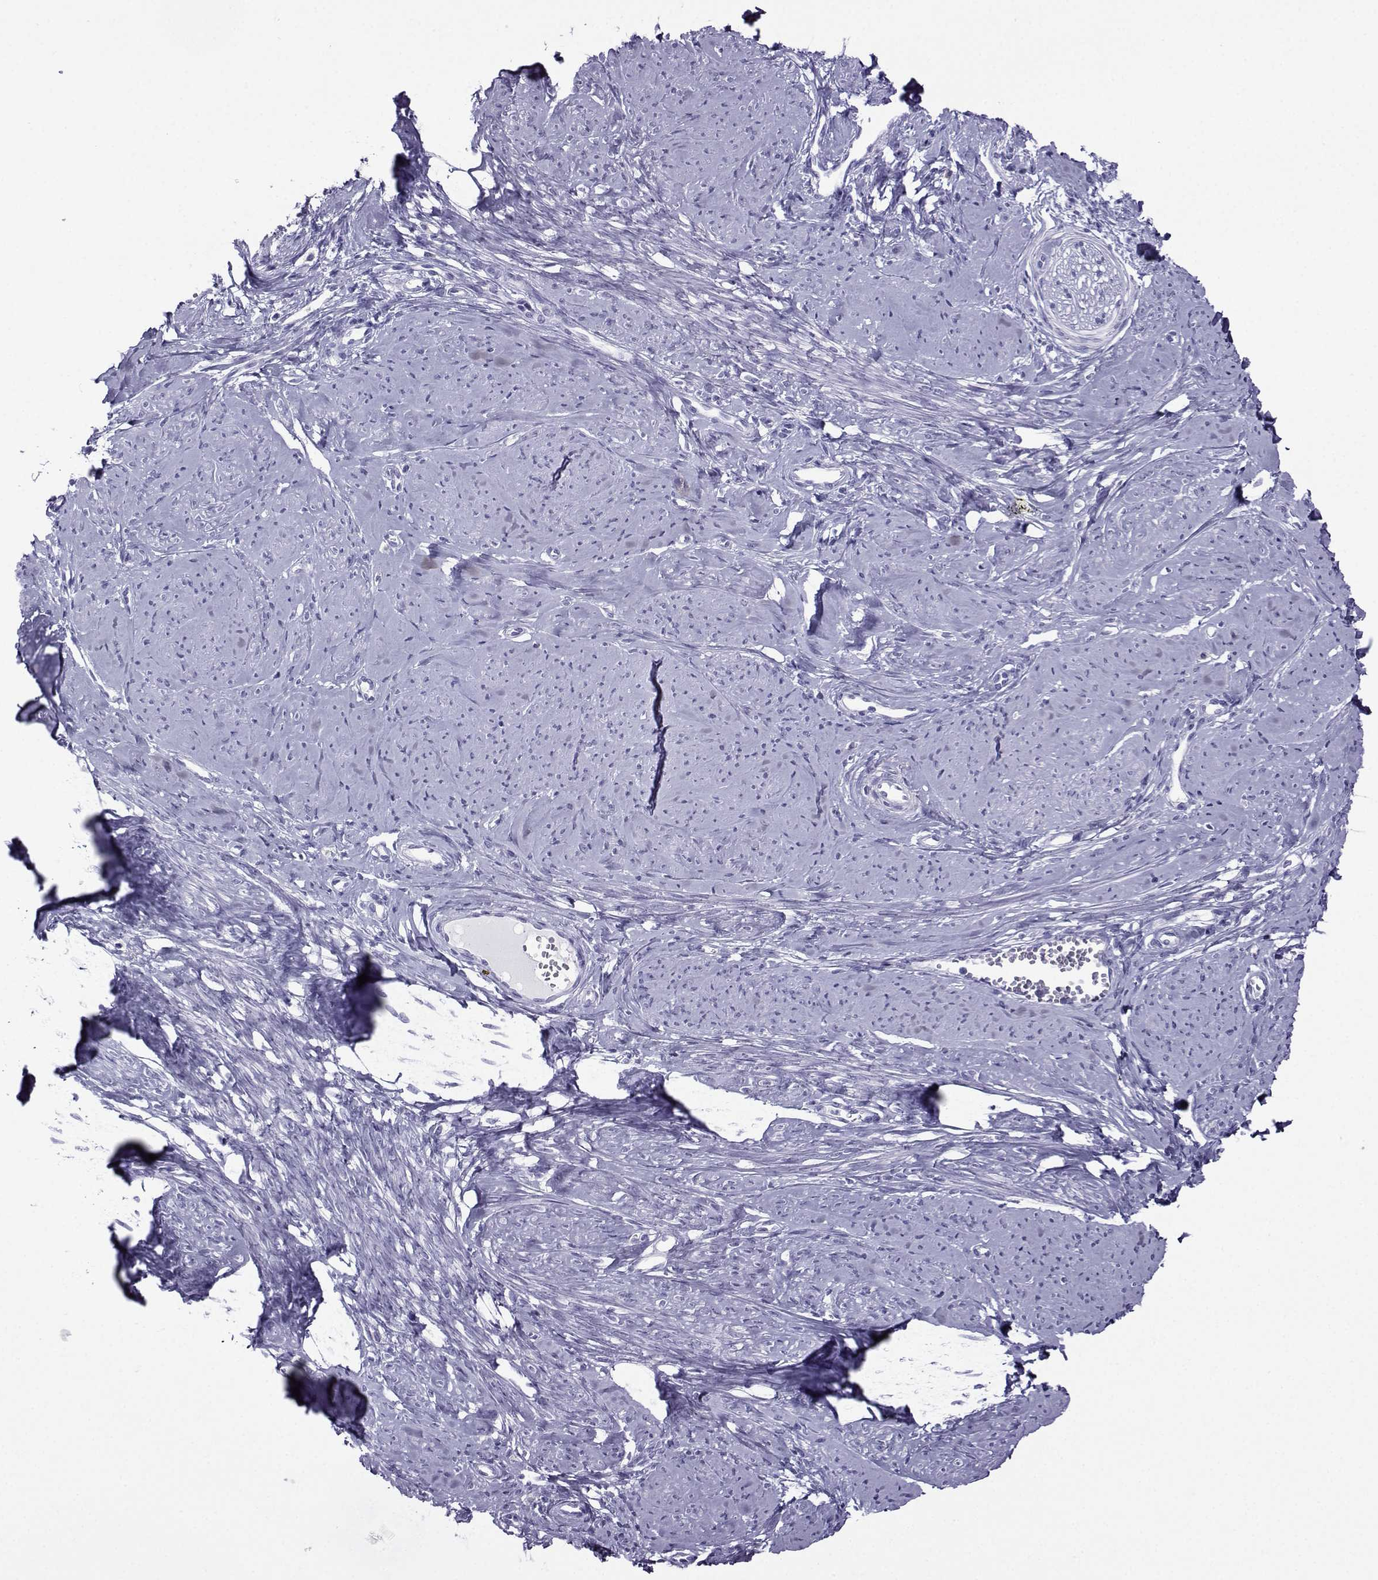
{"staining": {"intensity": "negative", "quantity": "none", "location": "none"}, "tissue": "smooth muscle", "cell_type": "Smooth muscle cells", "image_type": "normal", "snomed": [{"axis": "morphology", "description": "Normal tissue, NOS"}, {"axis": "topography", "description": "Smooth muscle"}], "caption": "Immunohistochemistry (IHC) photomicrograph of normal human smooth muscle stained for a protein (brown), which displays no expression in smooth muscle cells. (DAB (3,3'-diaminobenzidine) IHC visualized using brightfield microscopy, high magnification).", "gene": "CRYBB1", "patient": {"sex": "female", "age": 48}}